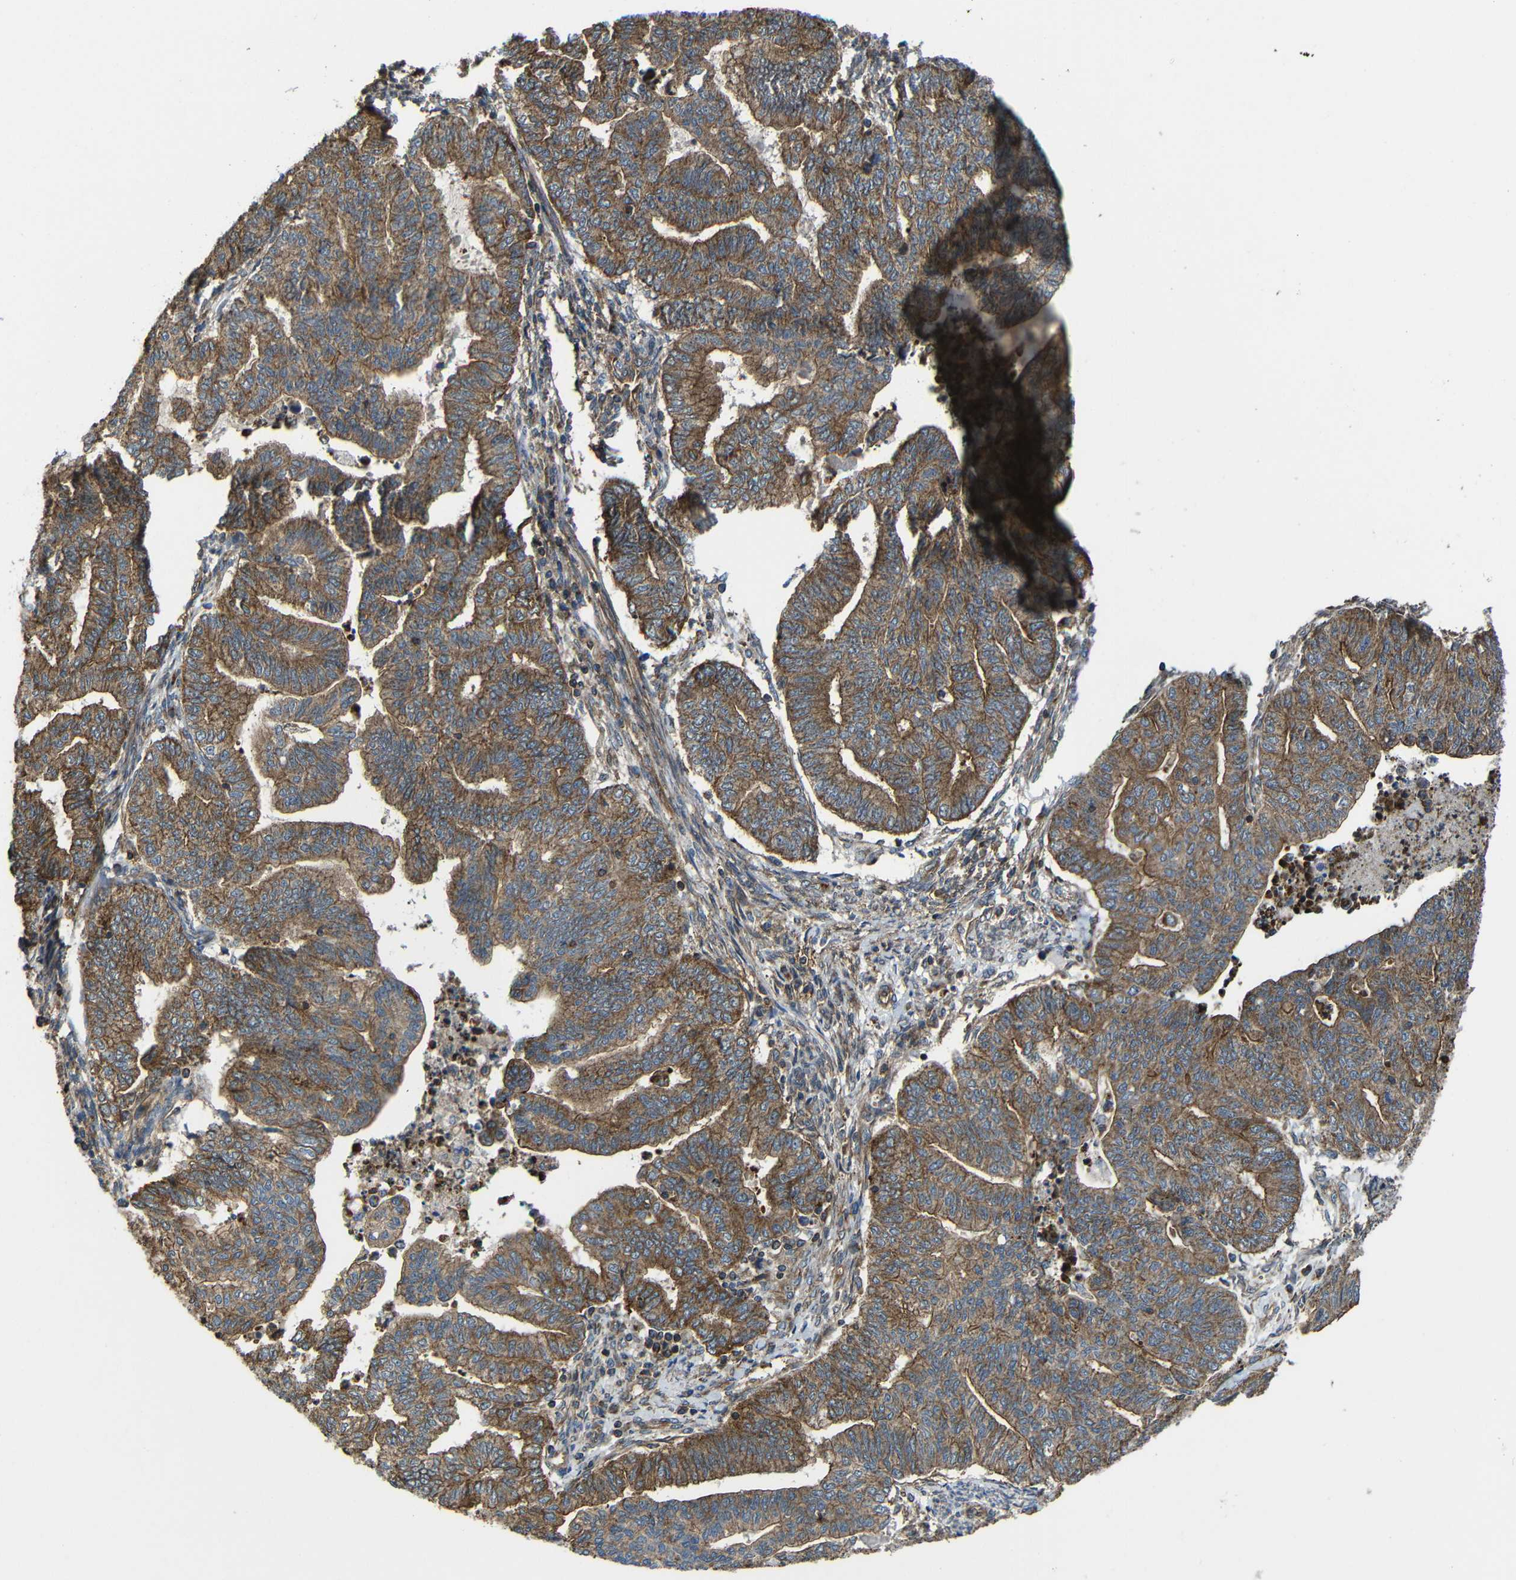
{"staining": {"intensity": "moderate", "quantity": ">75%", "location": "cytoplasmic/membranous"}, "tissue": "endometrial cancer", "cell_type": "Tumor cells", "image_type": "cancer", "snomed": [{"axis": "morphology", "description": "Adenocarcinoma, NOS"}, {"axis": "topography", "description": "Endometrium"}], "caption": "This is an image of immunohistochemistry staining of adenocarcinoma (endometrial), which shows moderate staining in the cytoplasmic/membranous of tumor cells.", "gene": "PTCH1", "patient": {"sex": "female", "age": 79}}